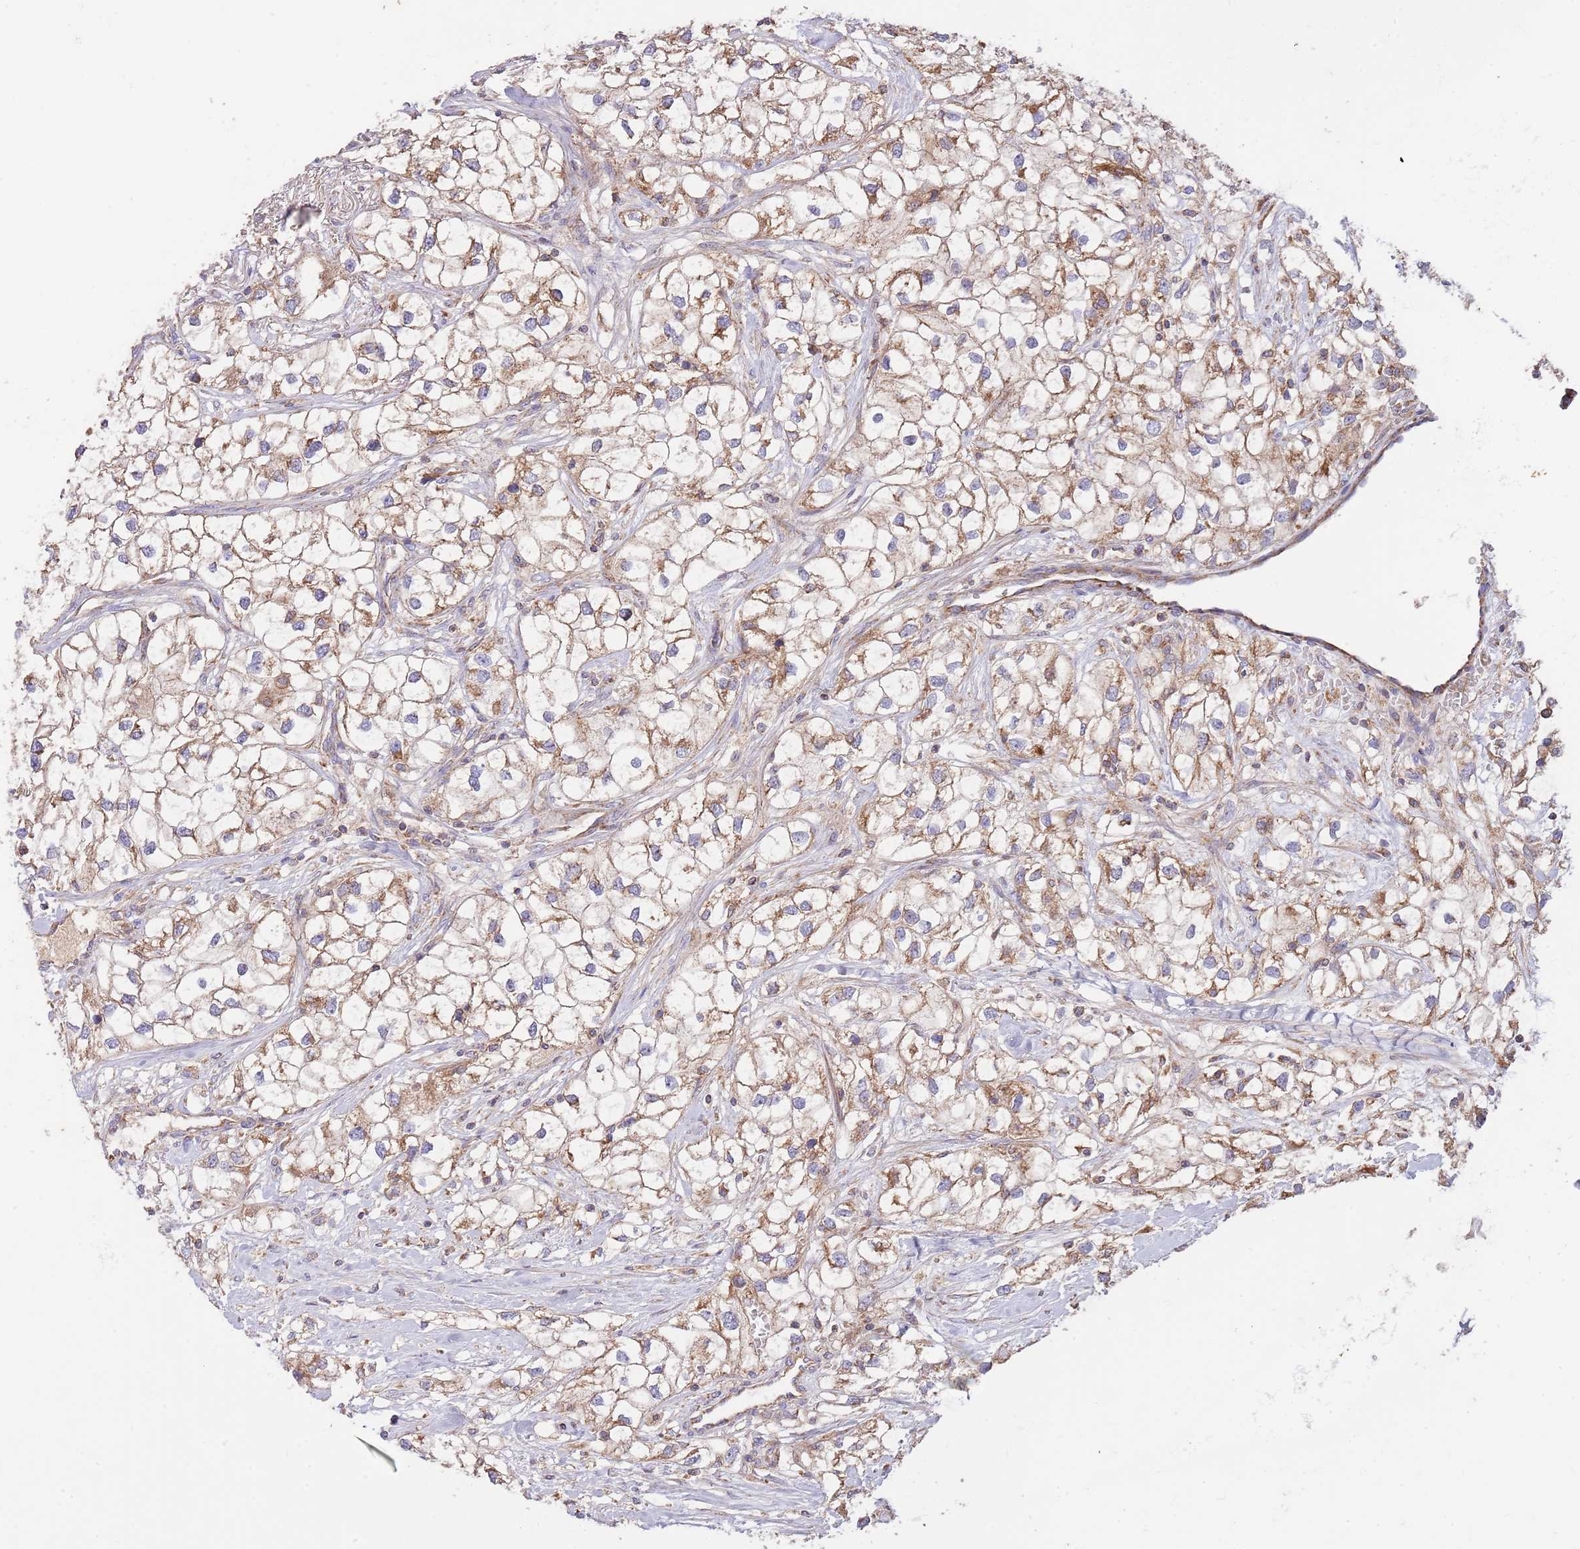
{"staining": {"intensity": "moderate", "quantity": ">75%", "location": "cytoplasmic/membranous"}, "tissue": "renal cancer", "cell_type": "Tumor cells", "image_type": "cancer", "snomed": [{"axis": "morphology", "description": "Adenocarcinoma, NOS"}, {"axis": "topography", "description": "Kidney"}], "caption": "A high-resolution image shows immunohistochemistry staining of renal adenocarcinoma, which reveals moderate cytoplasmic/membranous positivity in approximately >75% of tumor cells.", "gene": "DNAJA3", "patient": {"sex": "male", "age": 59}}